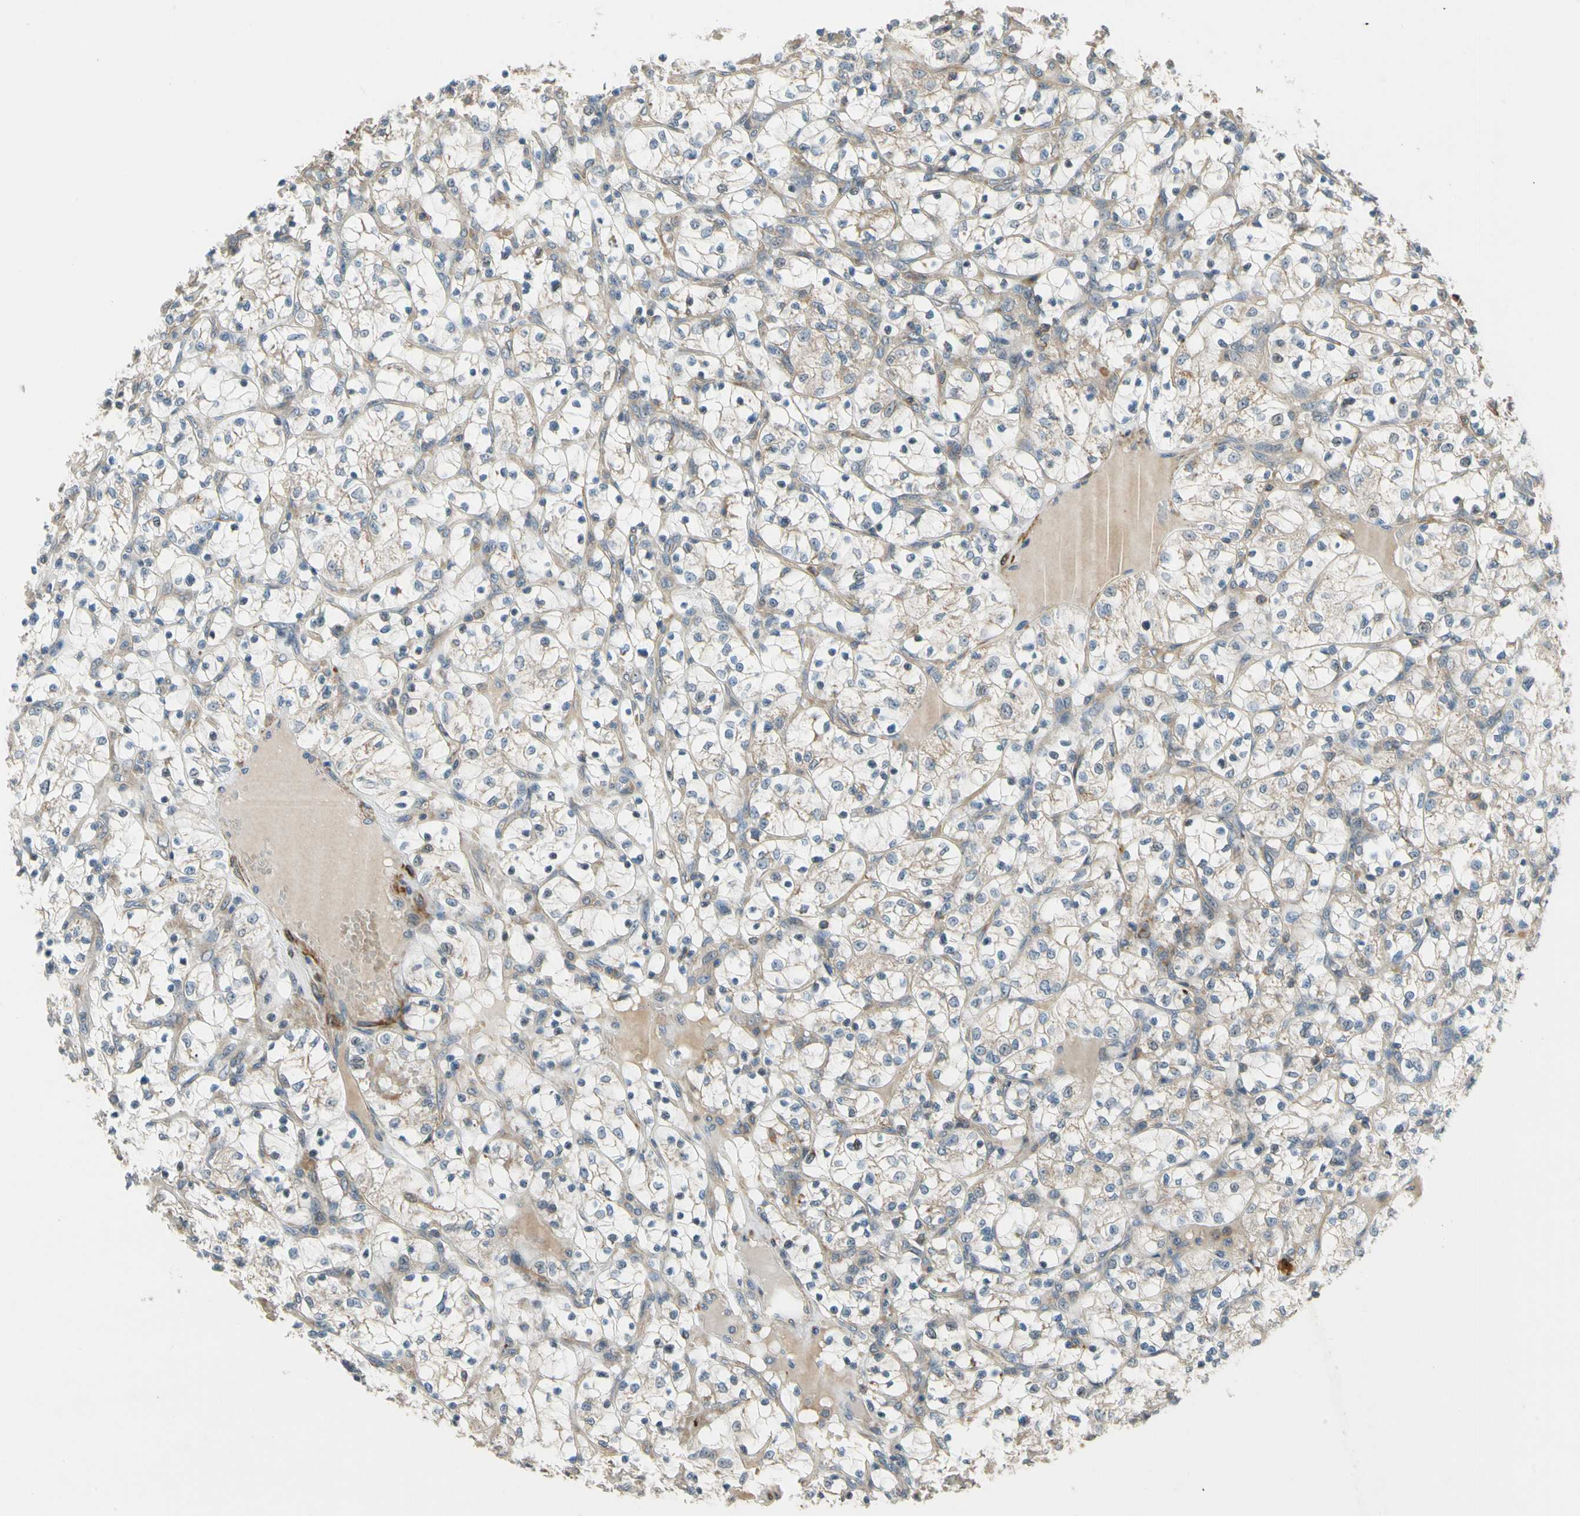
{"staining": {"intensity": "weak", "quantity": "25%-75%", "location": "cytoplasmic/membranous"}, "tissue": "renal cancer", "cell_type": "Tumor cells", "image_type": "cancer", "snomed": [{"axis": "morphology", "description": "Adenocarcinoma, NOS"}, {"axis": "topography", "description": "Kidney"}], "caption": "Adenocarcinoma (renal) was stained to show a protein in brown. There is low levels of weak cytoplasmic/membranous staining in approximately 25%-75% of tumor cells.", "gene": "MST1R", "patient": {"sex": "female", "age": 69}}